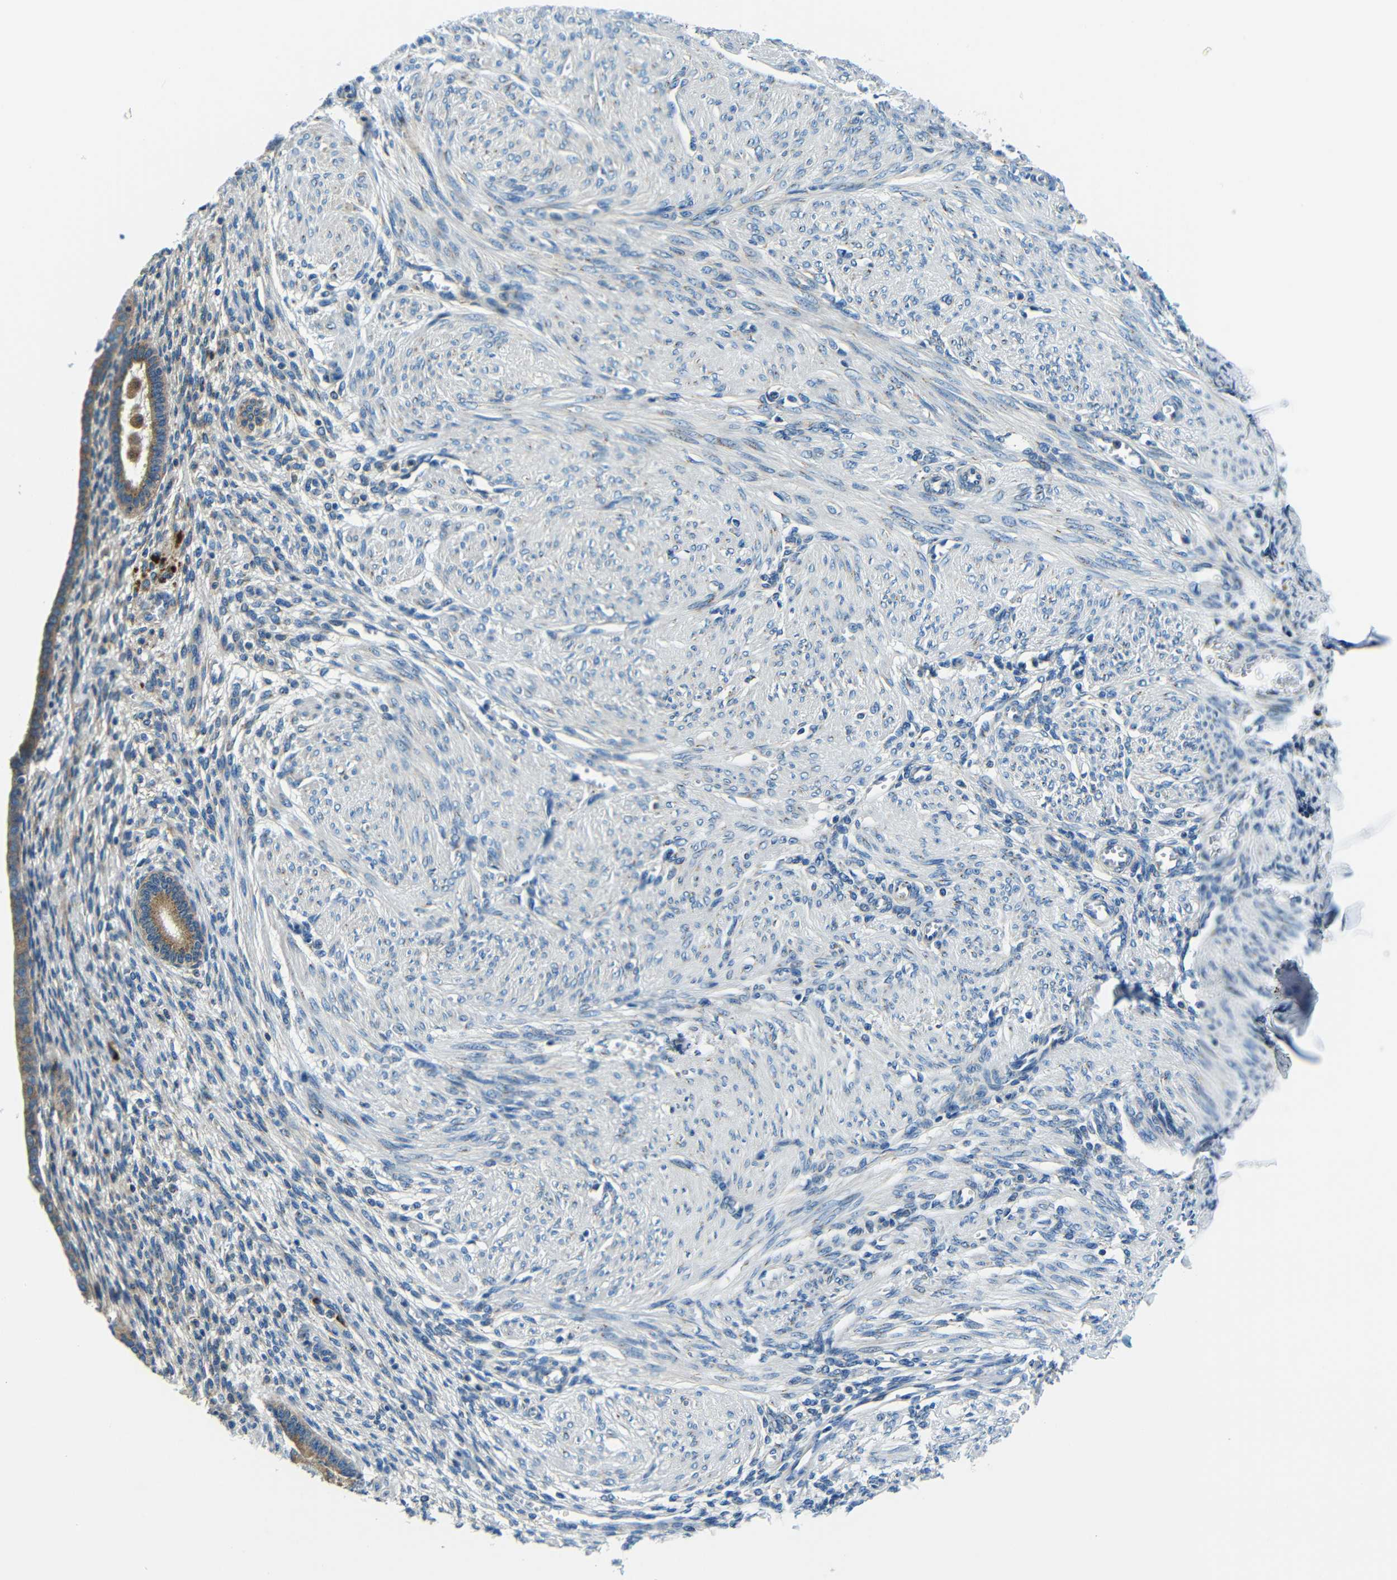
{"staining": {"intensity": "negative", "quantity": "none", "location": "none"}, "tissue": "endometrium", "cell_type": "Cells in endometrial stroma", "image_type": "normal", "snomed": [{"axis": "morphology", "description": "Normal tissue, NOS"}, {"axis": "topography", "description": "Endometrium"}], "caption": "DAB immunohistochemical staining of unremarkable human endometrium shows no significant positivity in cells in endometrial stroma. (IHC, brightfield microscopy, high magnification).", "gene": "USO1", "patient": {"sex": "female", "age": 72}}